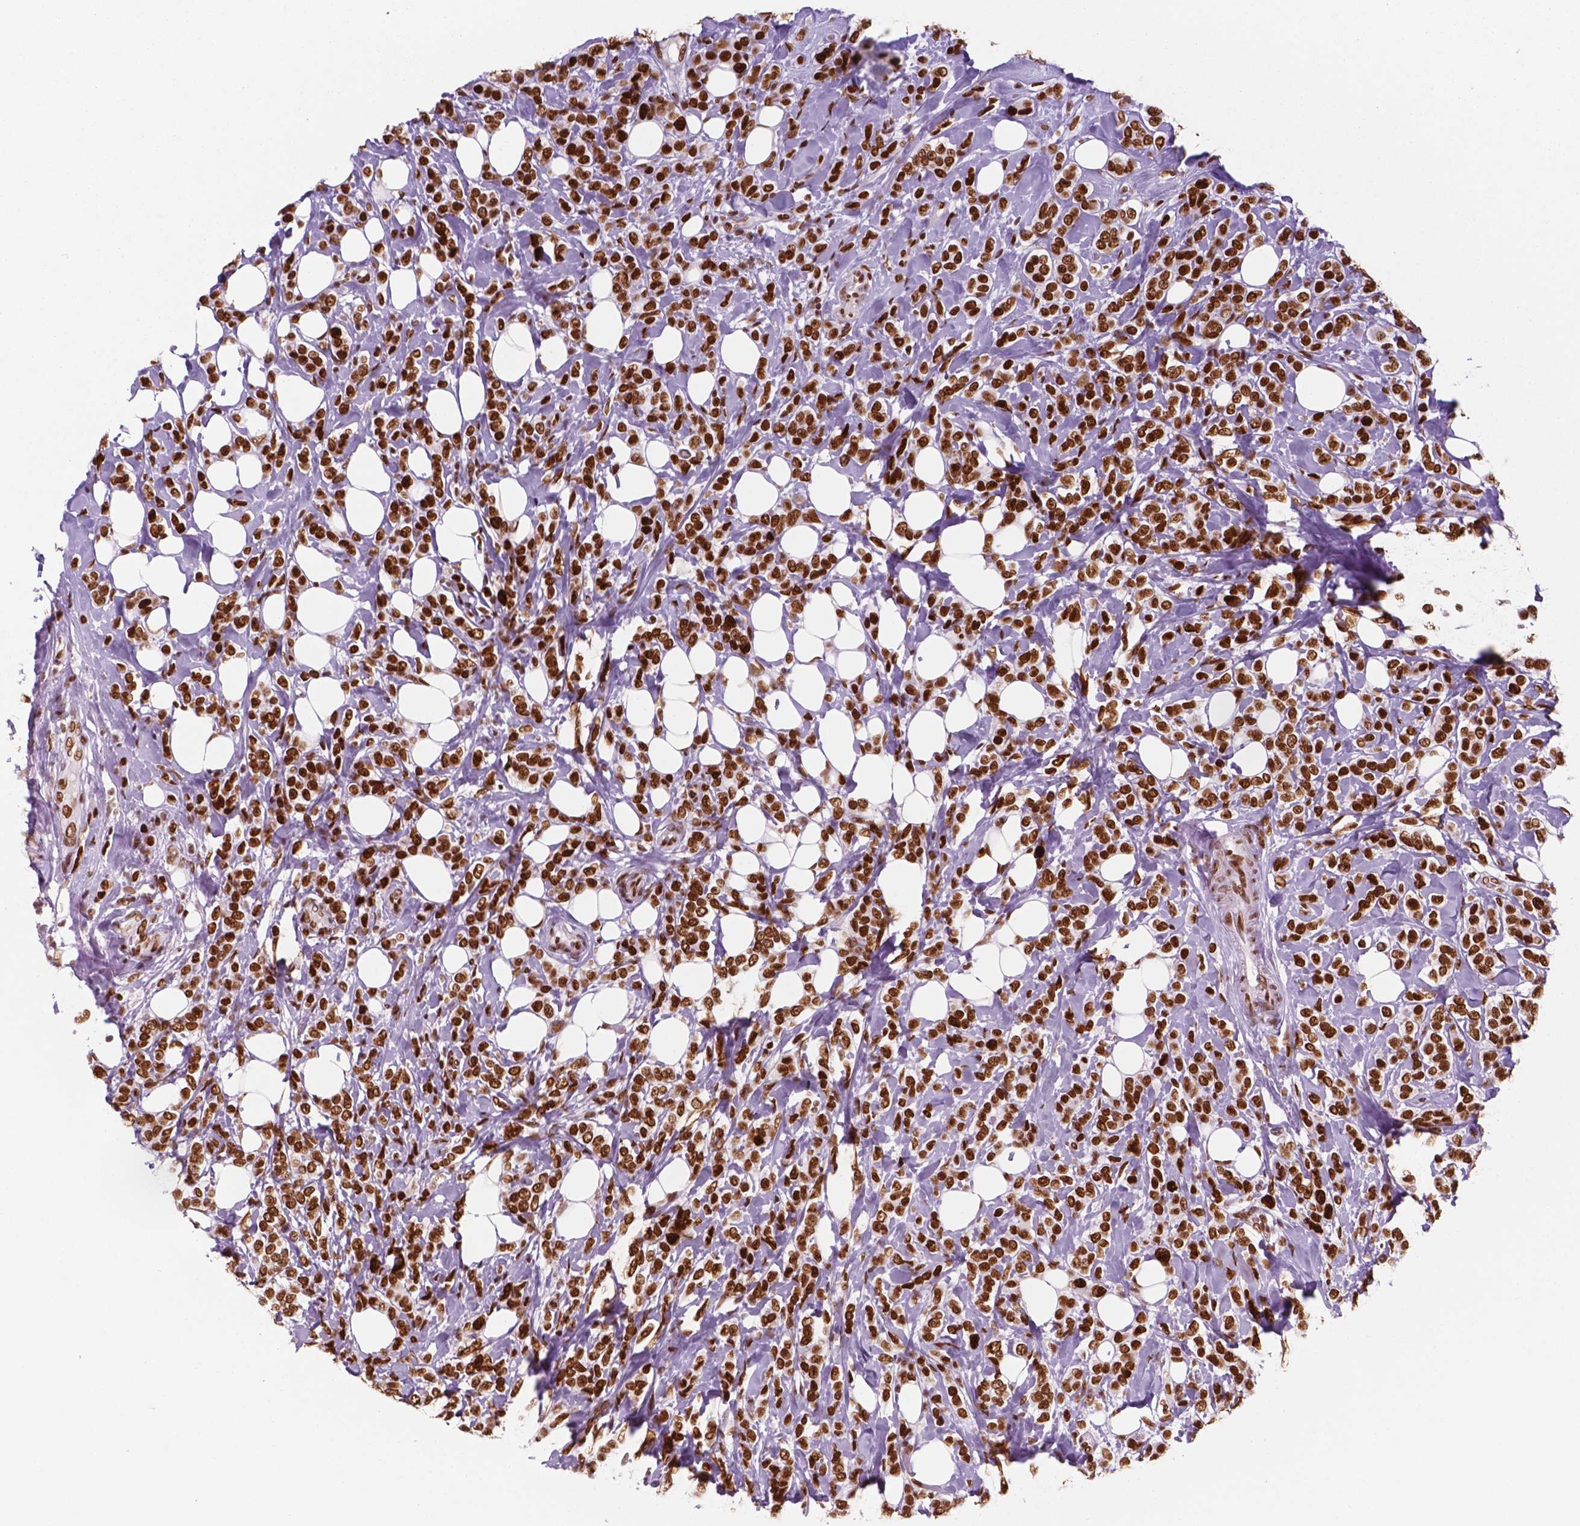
{"staining": {"intensity": "strong", "quantity": ">75%", "location": "nuclear"}, "tissue": "breast cancer", "cell_type": "Tumor cells", "image_type": "cancer", "snomed": [{"axis": "morphology", "description": "Lobular carcinoma"}, {"axis": "topography", "description": "Breast"}], "caption": "High-power microscopy captured an immunohistochemistry histopathology image of lobular carcinoma (breast), revealing strong nuclear positivity in approximately >75% of tumor cells. Nuclei are stained in blue.", "gene": "MSH6", "patient": {"sex": "female", "age": 49}}